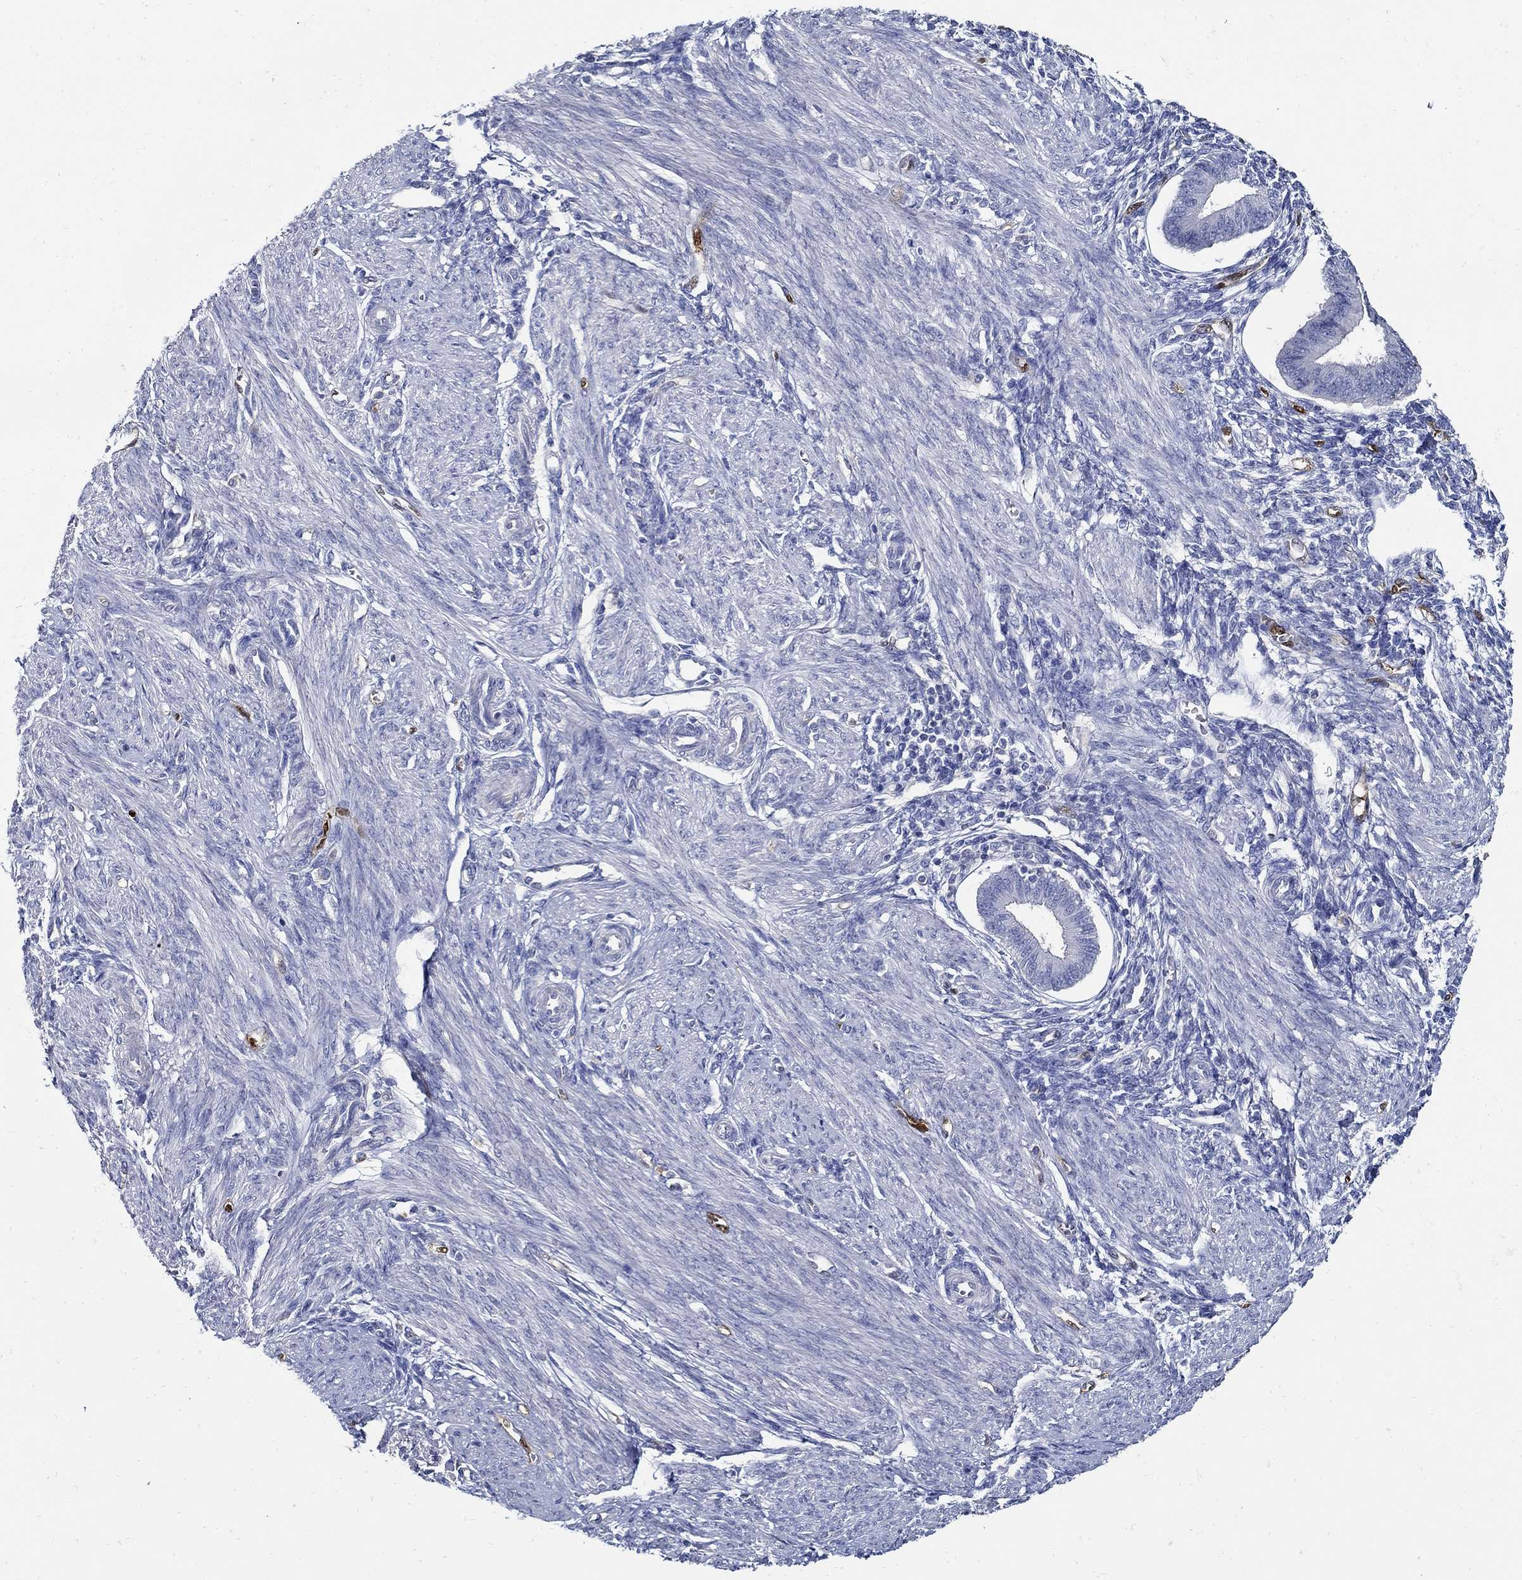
{"staining": {"intensity": "negative", "quantity": "none", "location": "none"}, "tissue": "endometrium", "cell_type": "Cells in endometrial stroma", "image_type": "normal", "snomed": [{"axis": "morphology", "description": "Normal tissue, NOS"}, {"axis": "topography", "description": "Endometrium"}], "caption": "Endometrium was stained to show a protein in brown. There is no significant staining in cells in endometrial stroma. (DAB (3,3'-diaminobenzidine) immunohistochemistry, high magnification).", "gene": "PRX", "patient": {"sex": "female", "age": 39}}